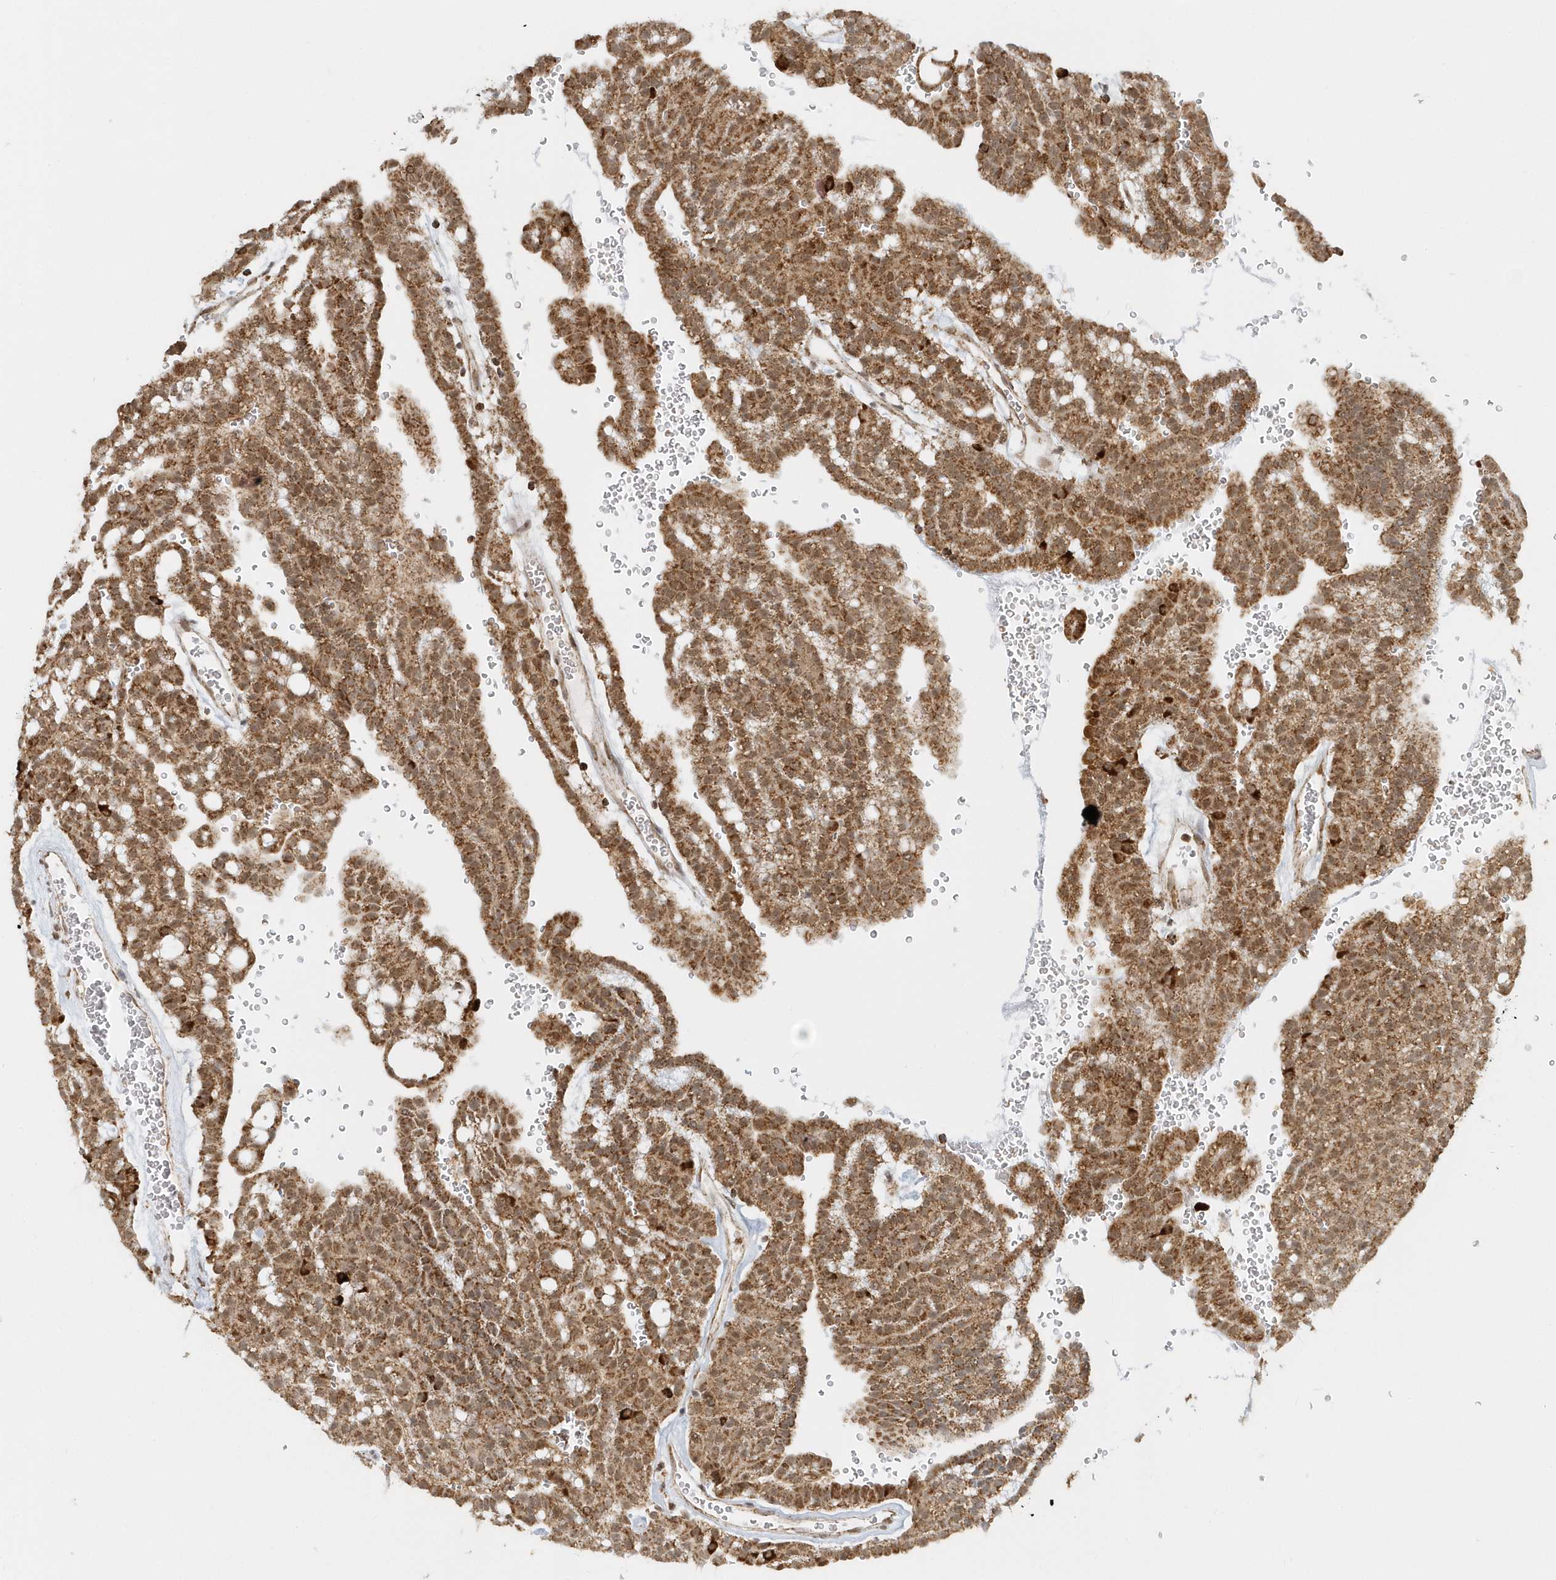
{"staining": {"intensity": "moderate", "quantity": ">75%", "location": "cytoplasmic/membranous,nuclear"}, "tissue": "renal cancer", "cell_type": "Tumor cells", "image_type": "cancer", "snomed": [{"axis": "morphology", "description": "Adenocarcinoma, NOS"}, {"axis": "topography", "description": "Kidney"}], "caption": "Protein analysis of renal cancer tissue demonstrates moderate cytoplasmic/membranous and nuclear positivity in about >75% of tumor cells.", "gene": "PSMD6", "patient": {"sex": "male", "age": 63}}